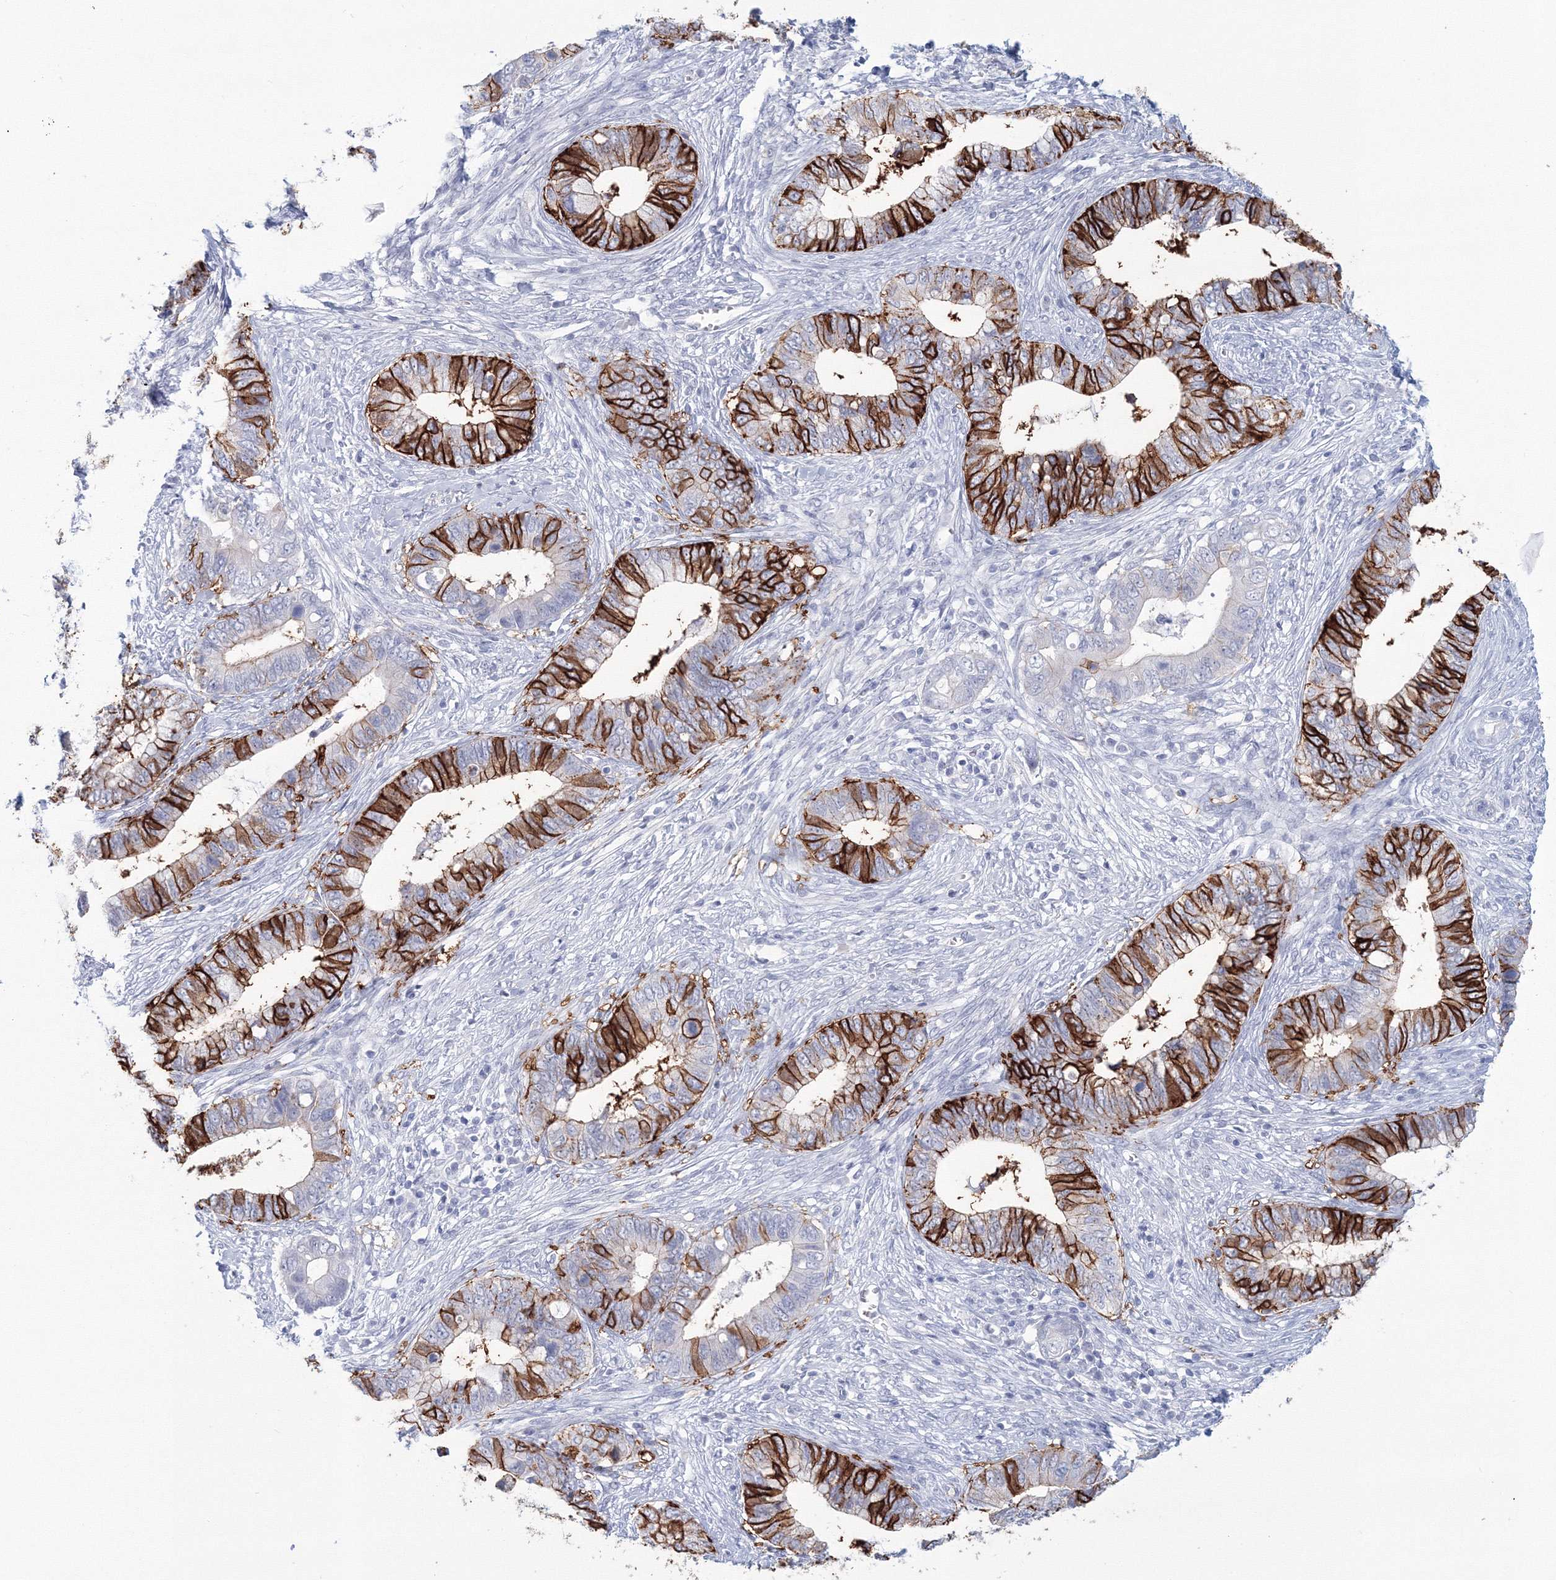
{"staining": {"intensity": "strong", "quantity": "25%-75%", "location": "cytoplasmic/membranous"}, "tissue": "cervical cancer", "cell_type": "Tumor cells", "image_type": "cancer", "snomed": [{"axis": "morphology", "description": "Adenocarcinoma, NOS"}, {"axis": "topography", "description": "Cervix"}], "caption": "Brown immunohistochemical staining in adenocarcinoma (cervical) exhibits strong cytoplasmic/membranous staining in about 25%-75% of tumor cells. Using DAB (brown) and hematoxylin (blue) stains, captured at high magnification using brightfield microscopy.", "gene": "VSIG1", "patient": {"sex": "female", "age": 44}}